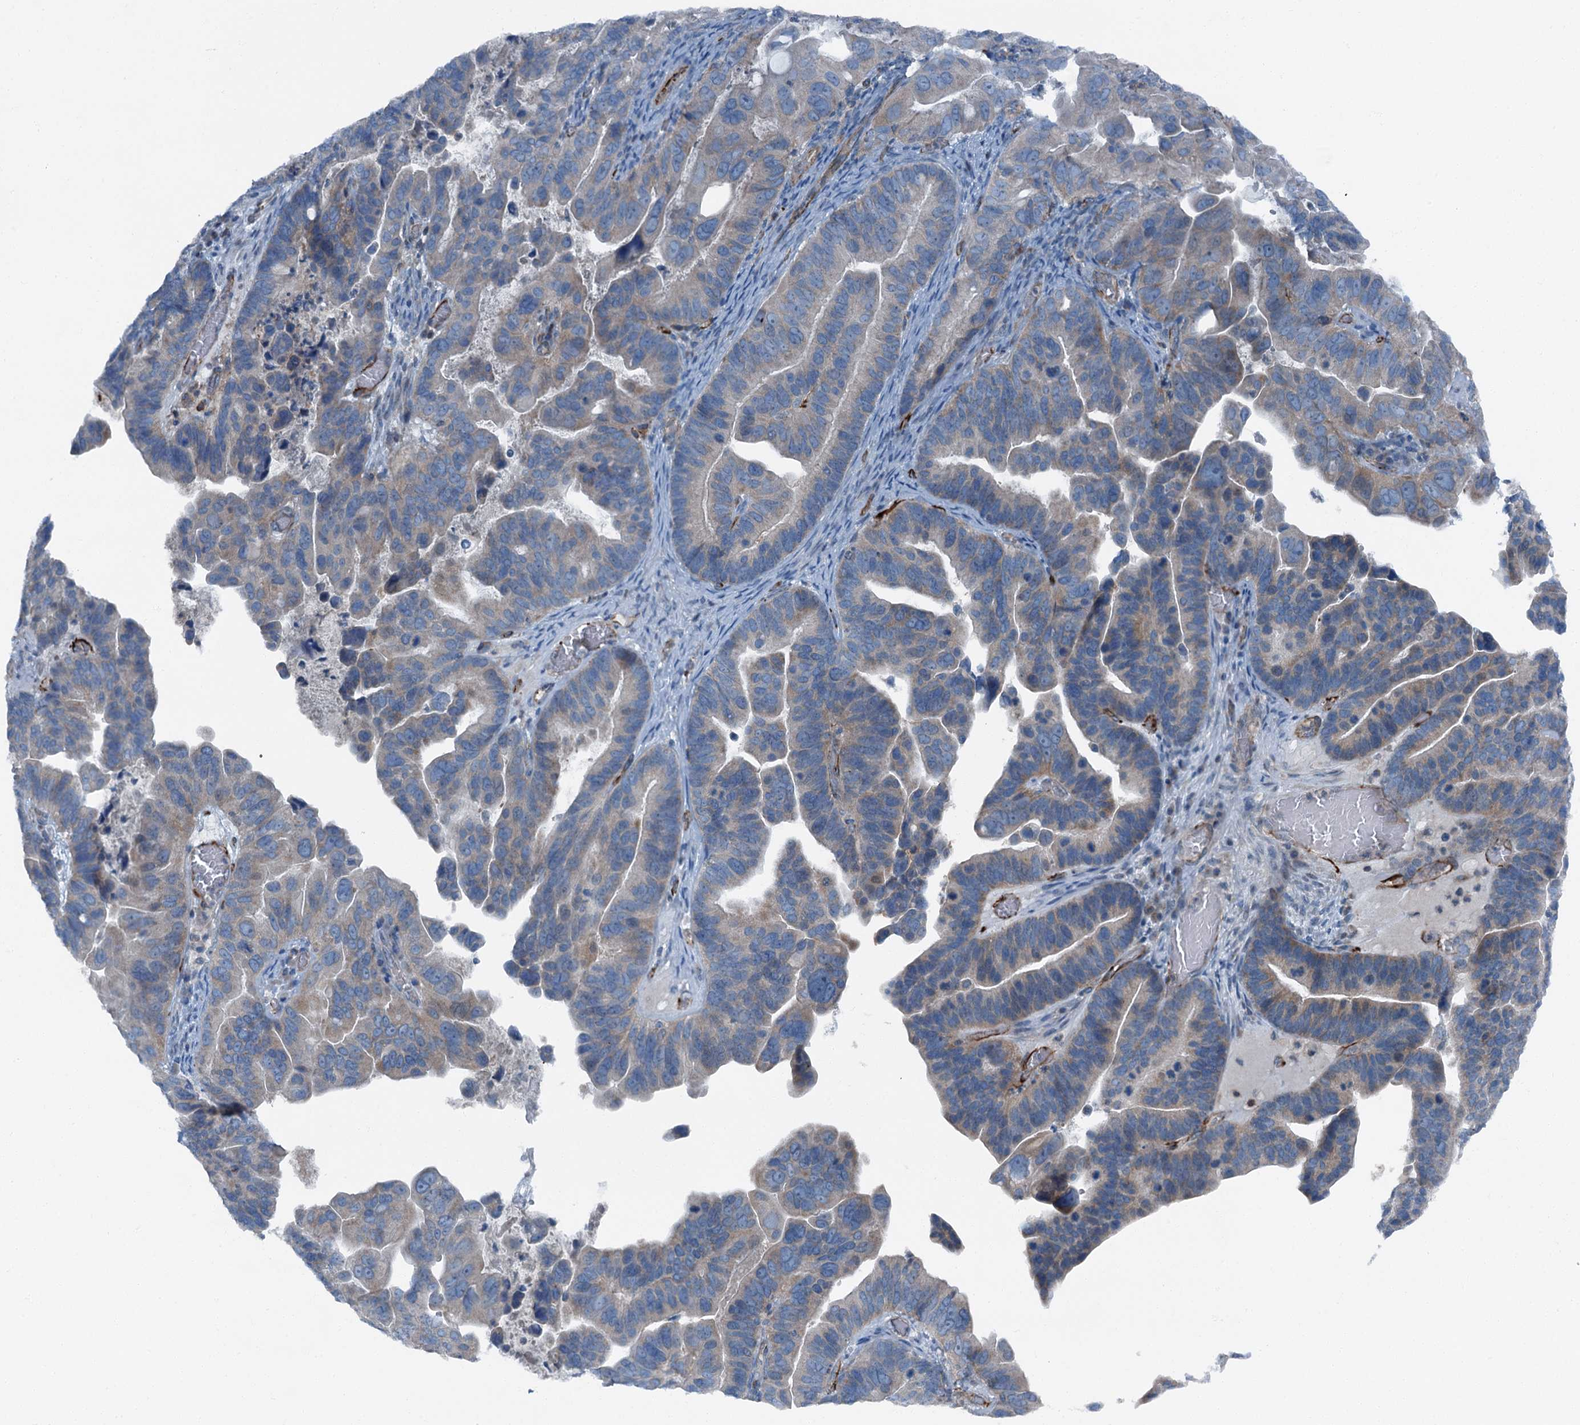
{"staining": {"intensity": "weak", "quantity": "25%-75%", "location": "cytoplasmic/membranous"}, "tissue": "ovarian cancer", "cell_type": "Tumor cells", "image_type": "cancer", "snomed": [{"axis": "morphology", "description": "Cystadenocarcinoma, serous, NOS"}, {"axis": "topography", "description": "Ovary"}], "caption": "Protein staining demonstrates weak cytoplasmic/membranous expression in approximately 25%-75% of tumor cells in serous cystadenocarcinoma (ovarian).", "gene": "AXL", "patient": {"sex": "female", "age": 56}}